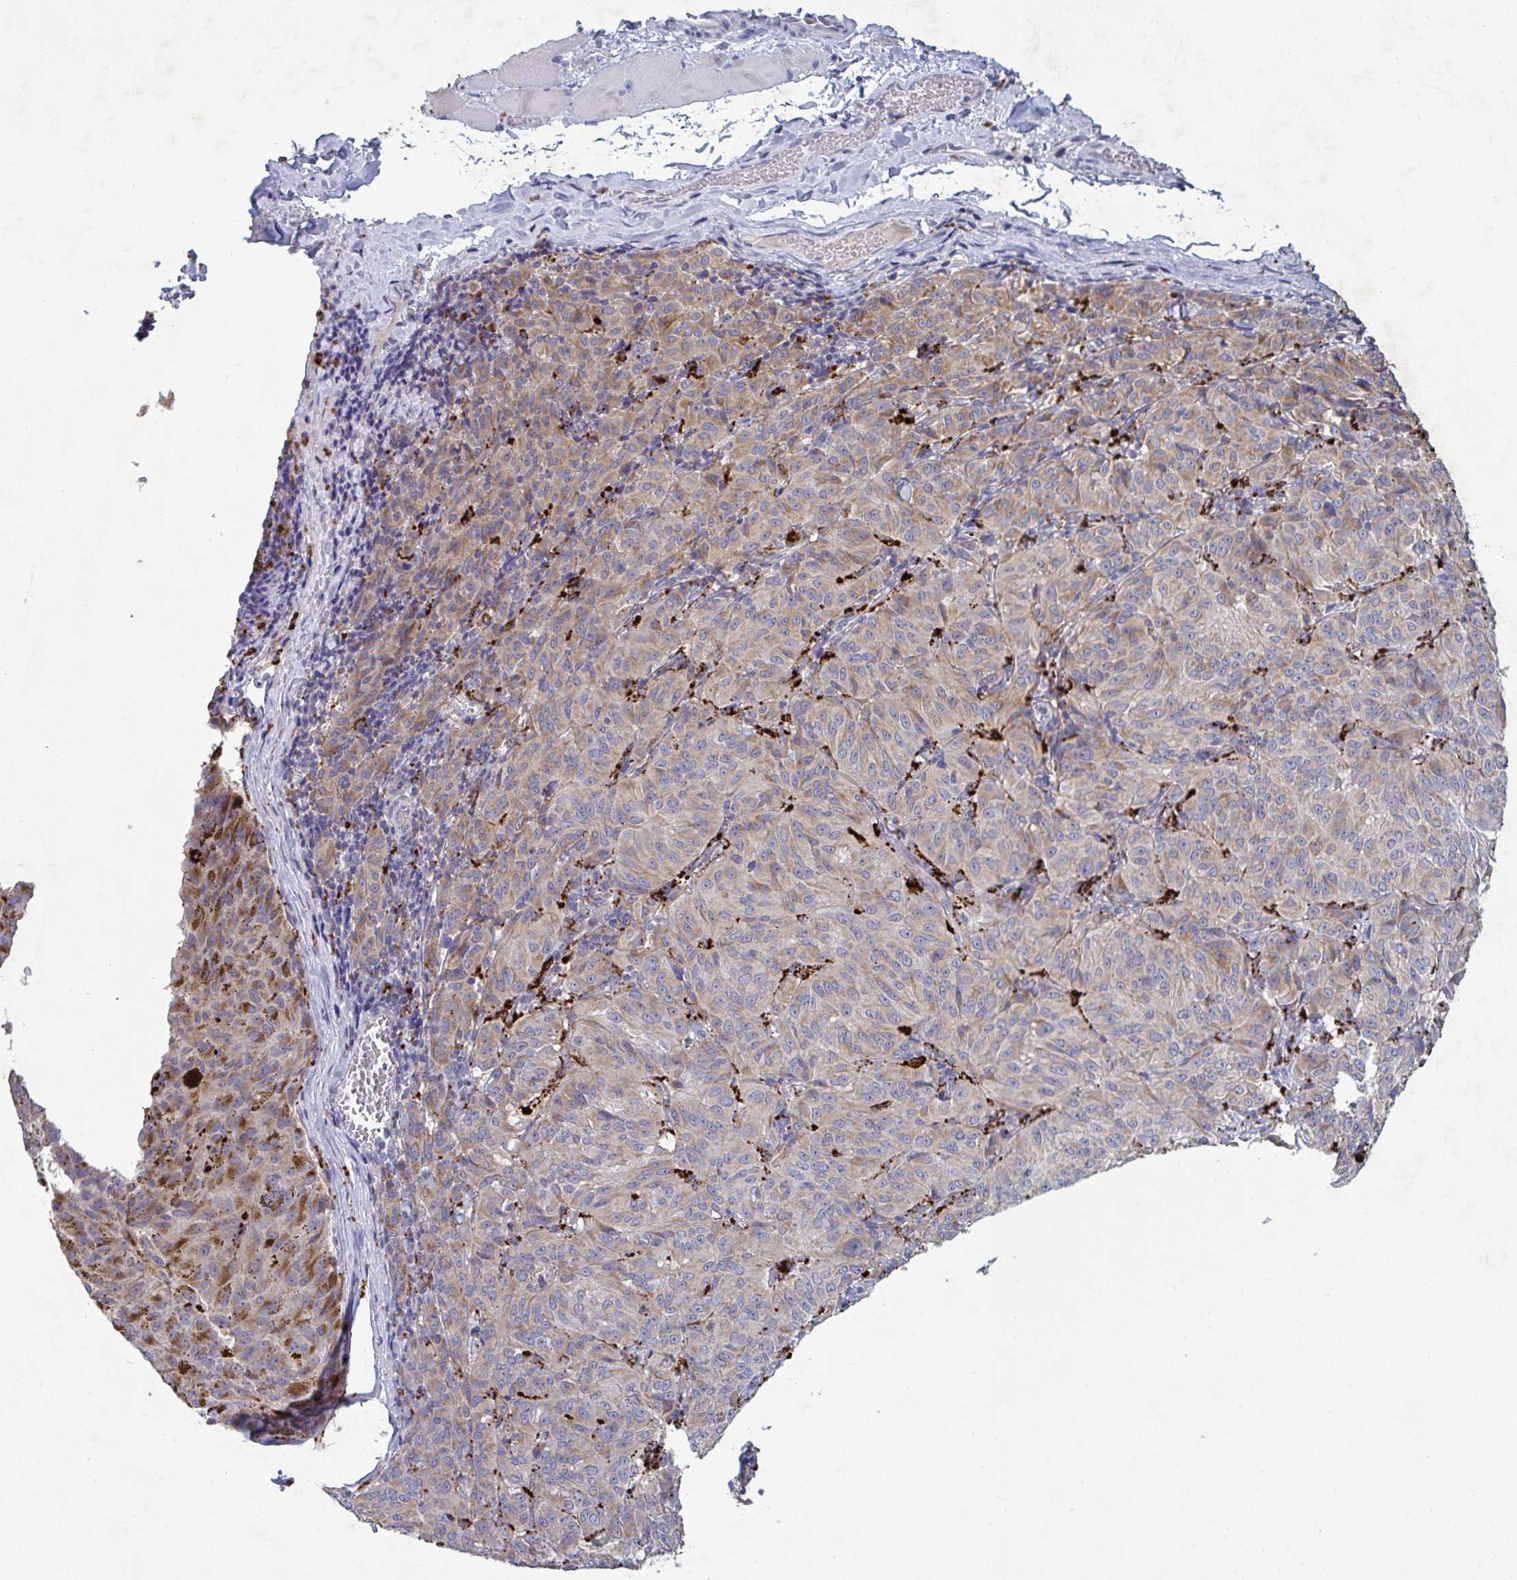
{"staining": {"intensity": "moderate", "quantity": "25%-75%", "location": "cytoplasmic/membranous"}, "tissue": "melanoma", "cell_type": "Tumor cells", "image_type": "cancer", "snomed": [{"axis": "morphology", "description": "Malignant melanoma, NOS"}, {"axis": "topography", "description": "Skin"}], "caption": "Approximately 25%-75% of tumor cells in malignant melanoma demonstrate moderate cytoplasmic/membranous protein positivity as visualized by brown immunohistochemical staining.", "gene": "GALNT13", "patient": {"sex": "female", "age": 72}}